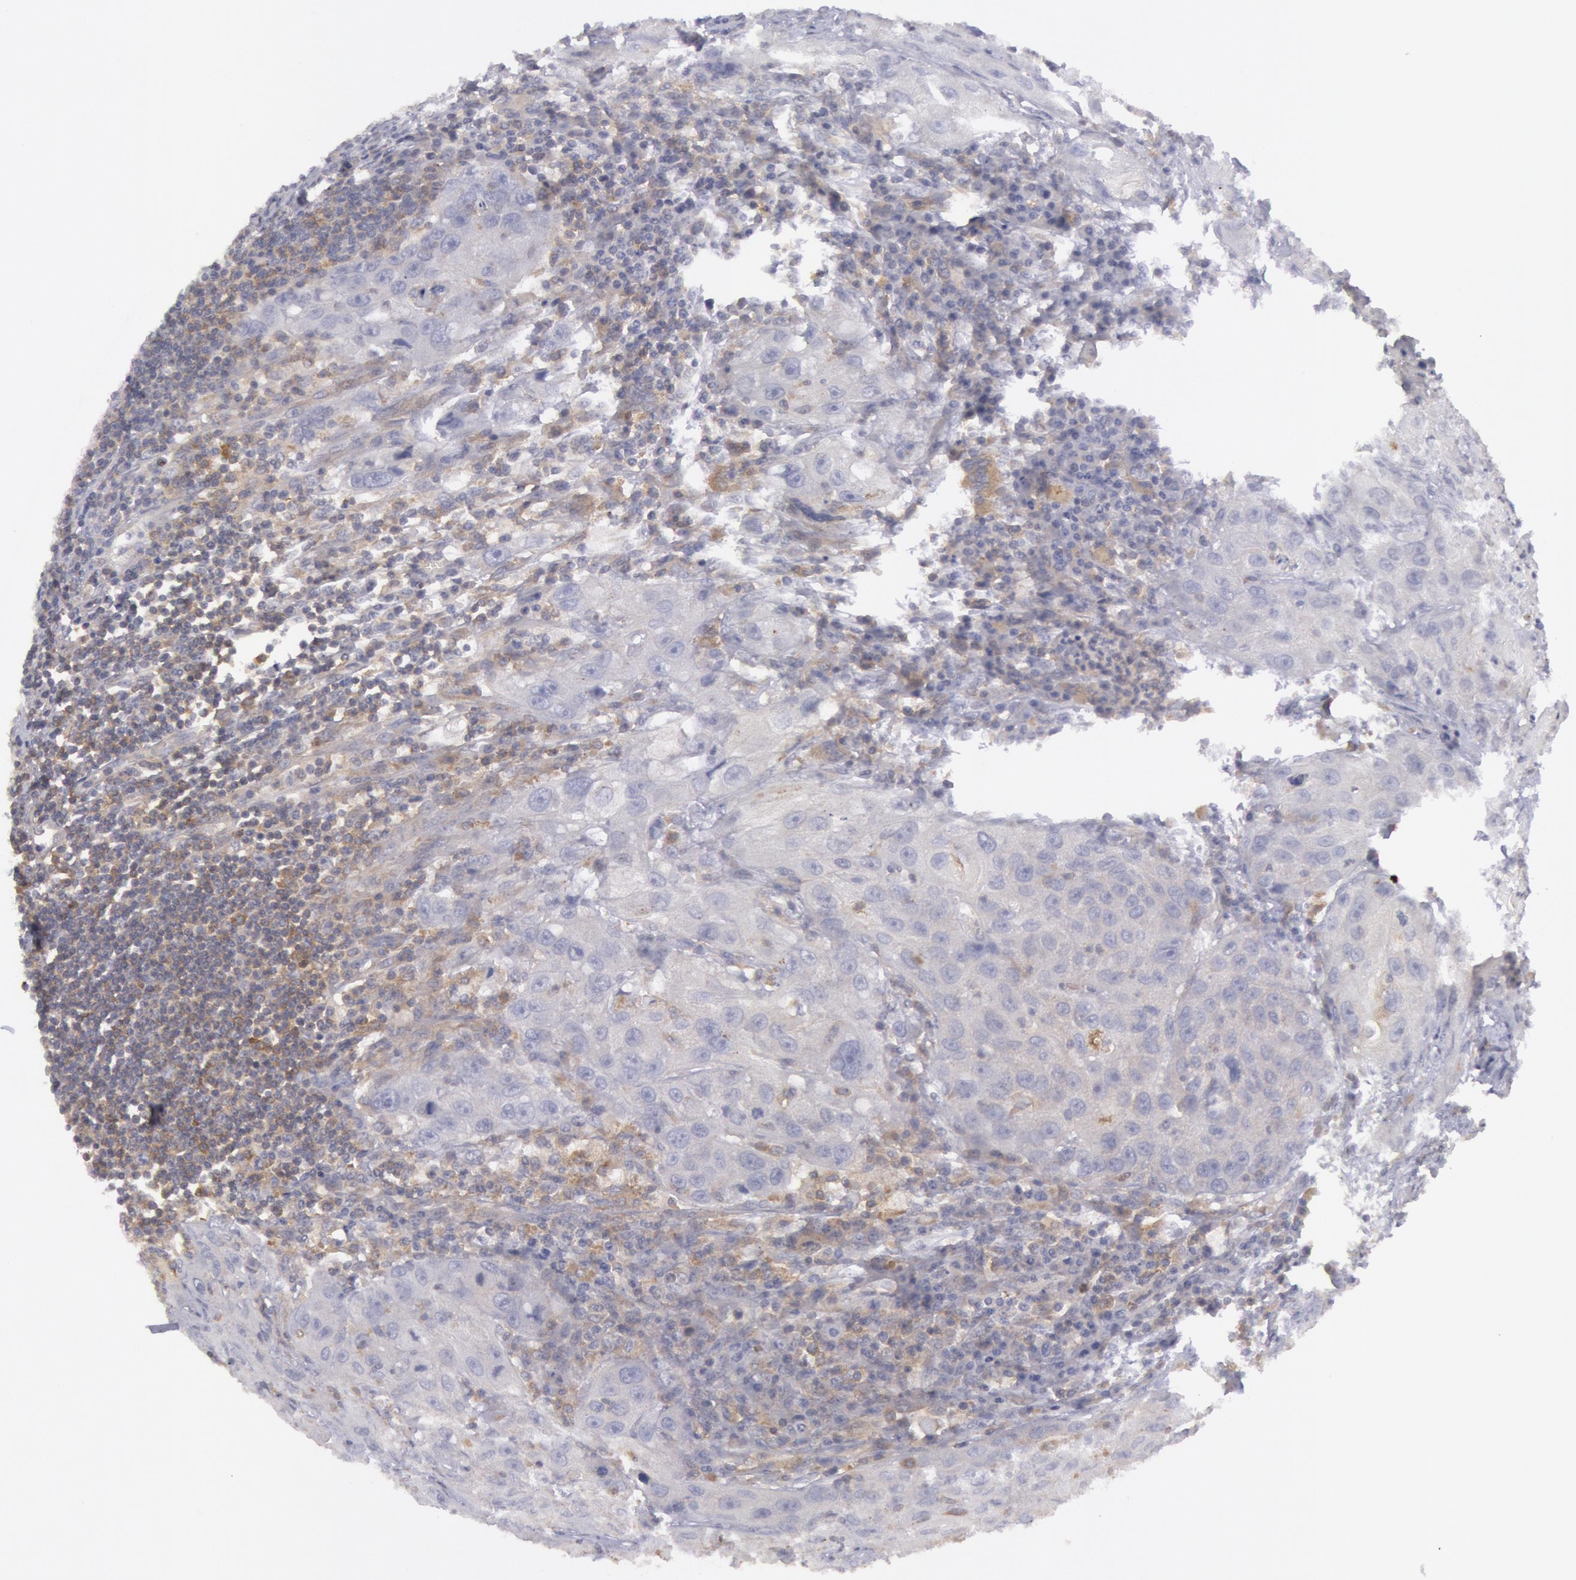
{"staining": {"intensity": "weak", "quantity": "25%-75%", "location": "cytoplasmic/membranous"}, "tissue": "head and neck cancer", "cell_type": "Tumor cells", "image_type": "cancer", "snomed": [{"axis": "morphology", "description": "Squamous cell carcinoma, NOS"}, {"axis": "topography", "description": "Head-Neck"}], "caption": "This is a histology image of immunohistochemistry staining of head and neck cancer, which shows weak expression in the cytoplasmic/membranous of tumor cells.", "gene": "IKBKB", "patient": {"sex": "male", "age": 64}}